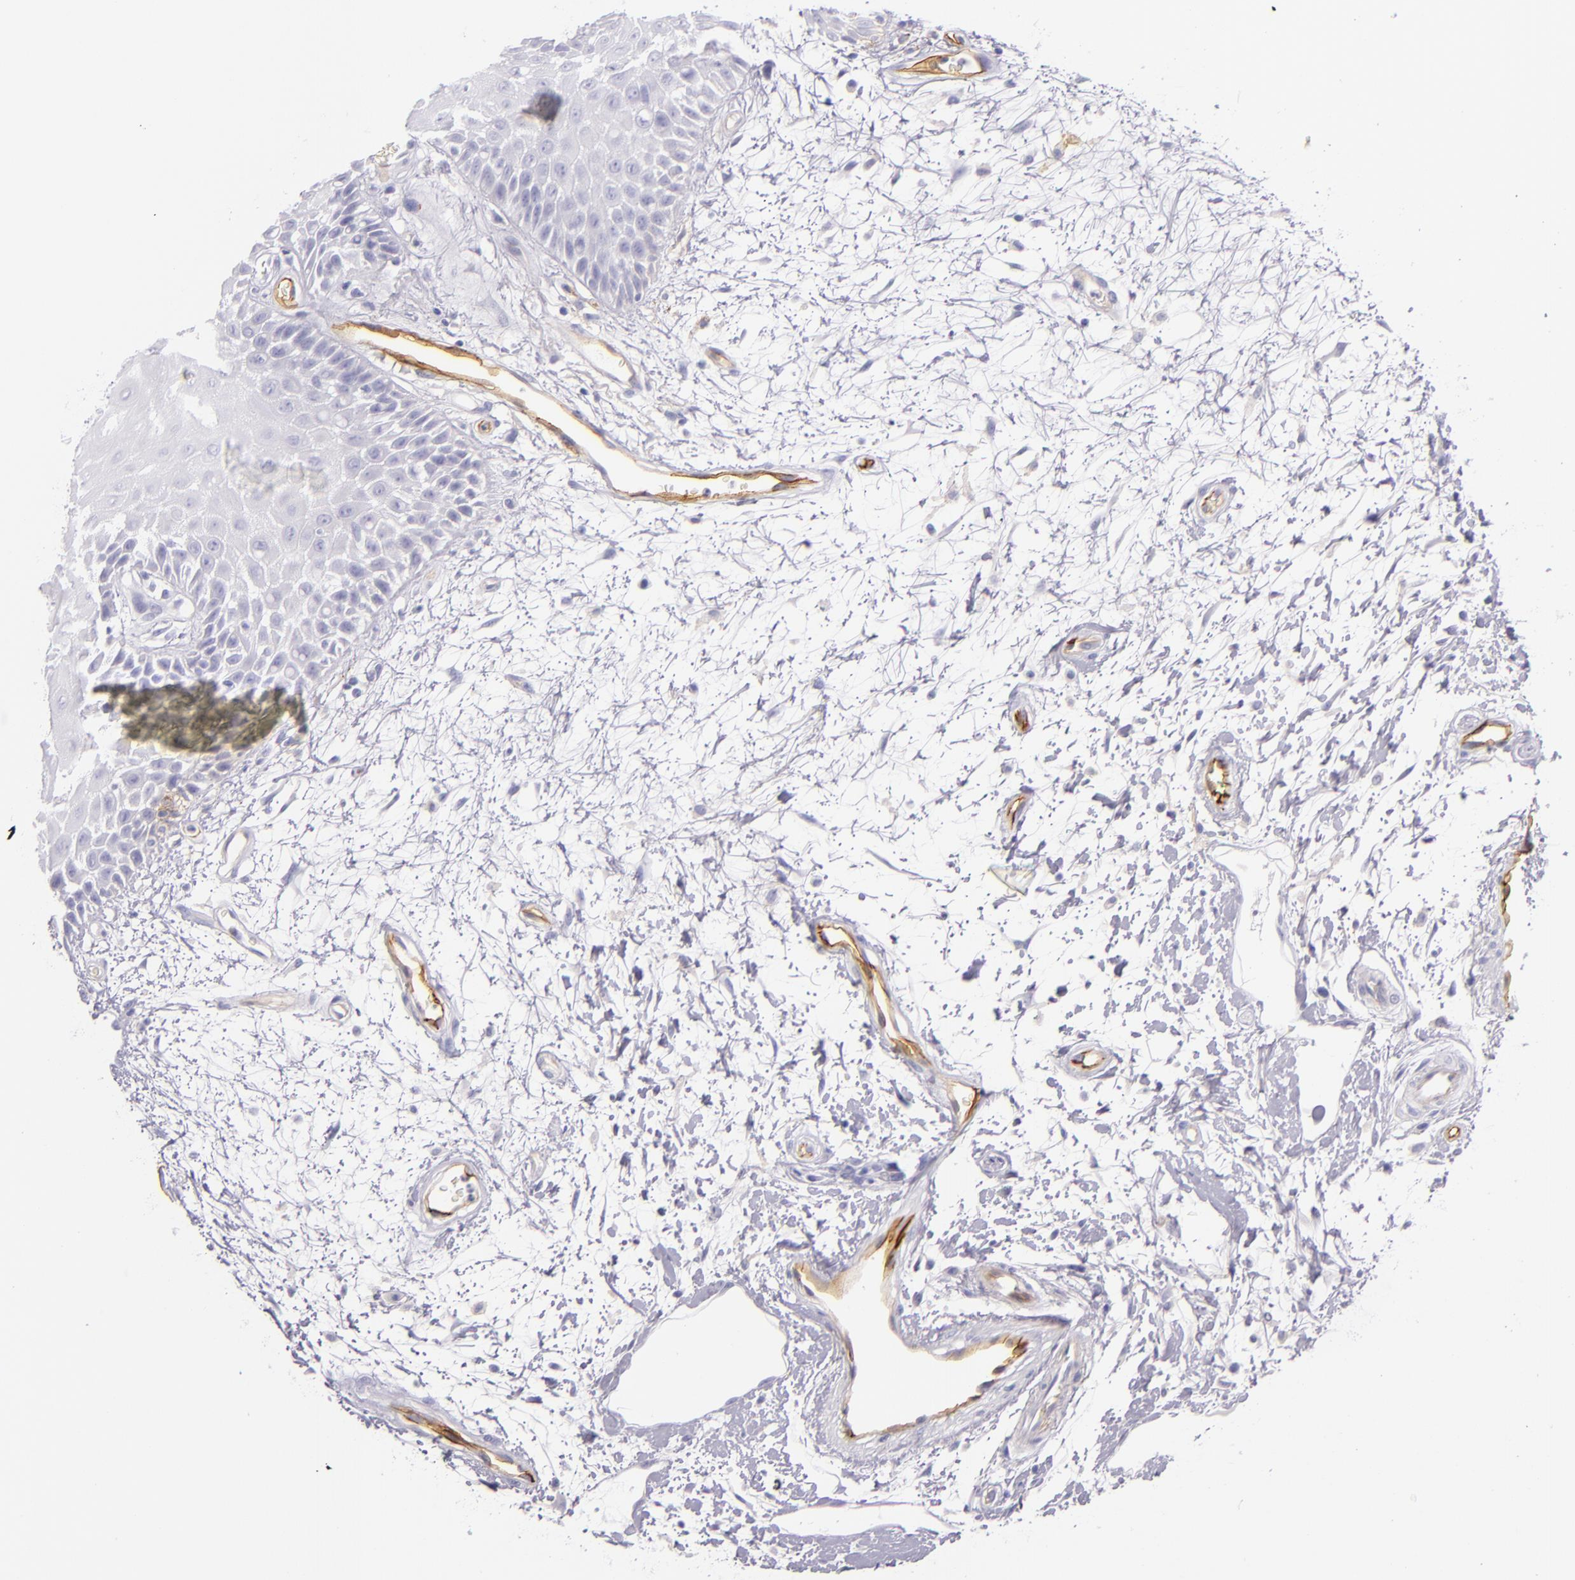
{"staining": {"intensity": "negative", "quantity": "none", "location": "none"}, "tissue": "oral mucosa", "cell_type": "Squamous epithelial cells", "image_type": "normal", "snomed": [{"axis": "morphology", "description": "Normal tissue, NOS"}, {"axis": "morphology", "description": "Squamous cell carcinoma, NOS"}, {"axis": "topography", "description": "Skeletal muscle"}, {"axis": "topography", "description": "Oral tissue"}, {"axis": "topography", "description": "Head-Neck"}], "caption": "Photomicrograph shows no significant protein expression in squamous epithelial cells of unremarkable oral mucosa. Brightfield microscopy of IHC stained with DAB (brown) and hematoxylin (blue), captured at high magnification.", "gene": "ICAM1", "patient": {"sex": "female", "age": 84}}